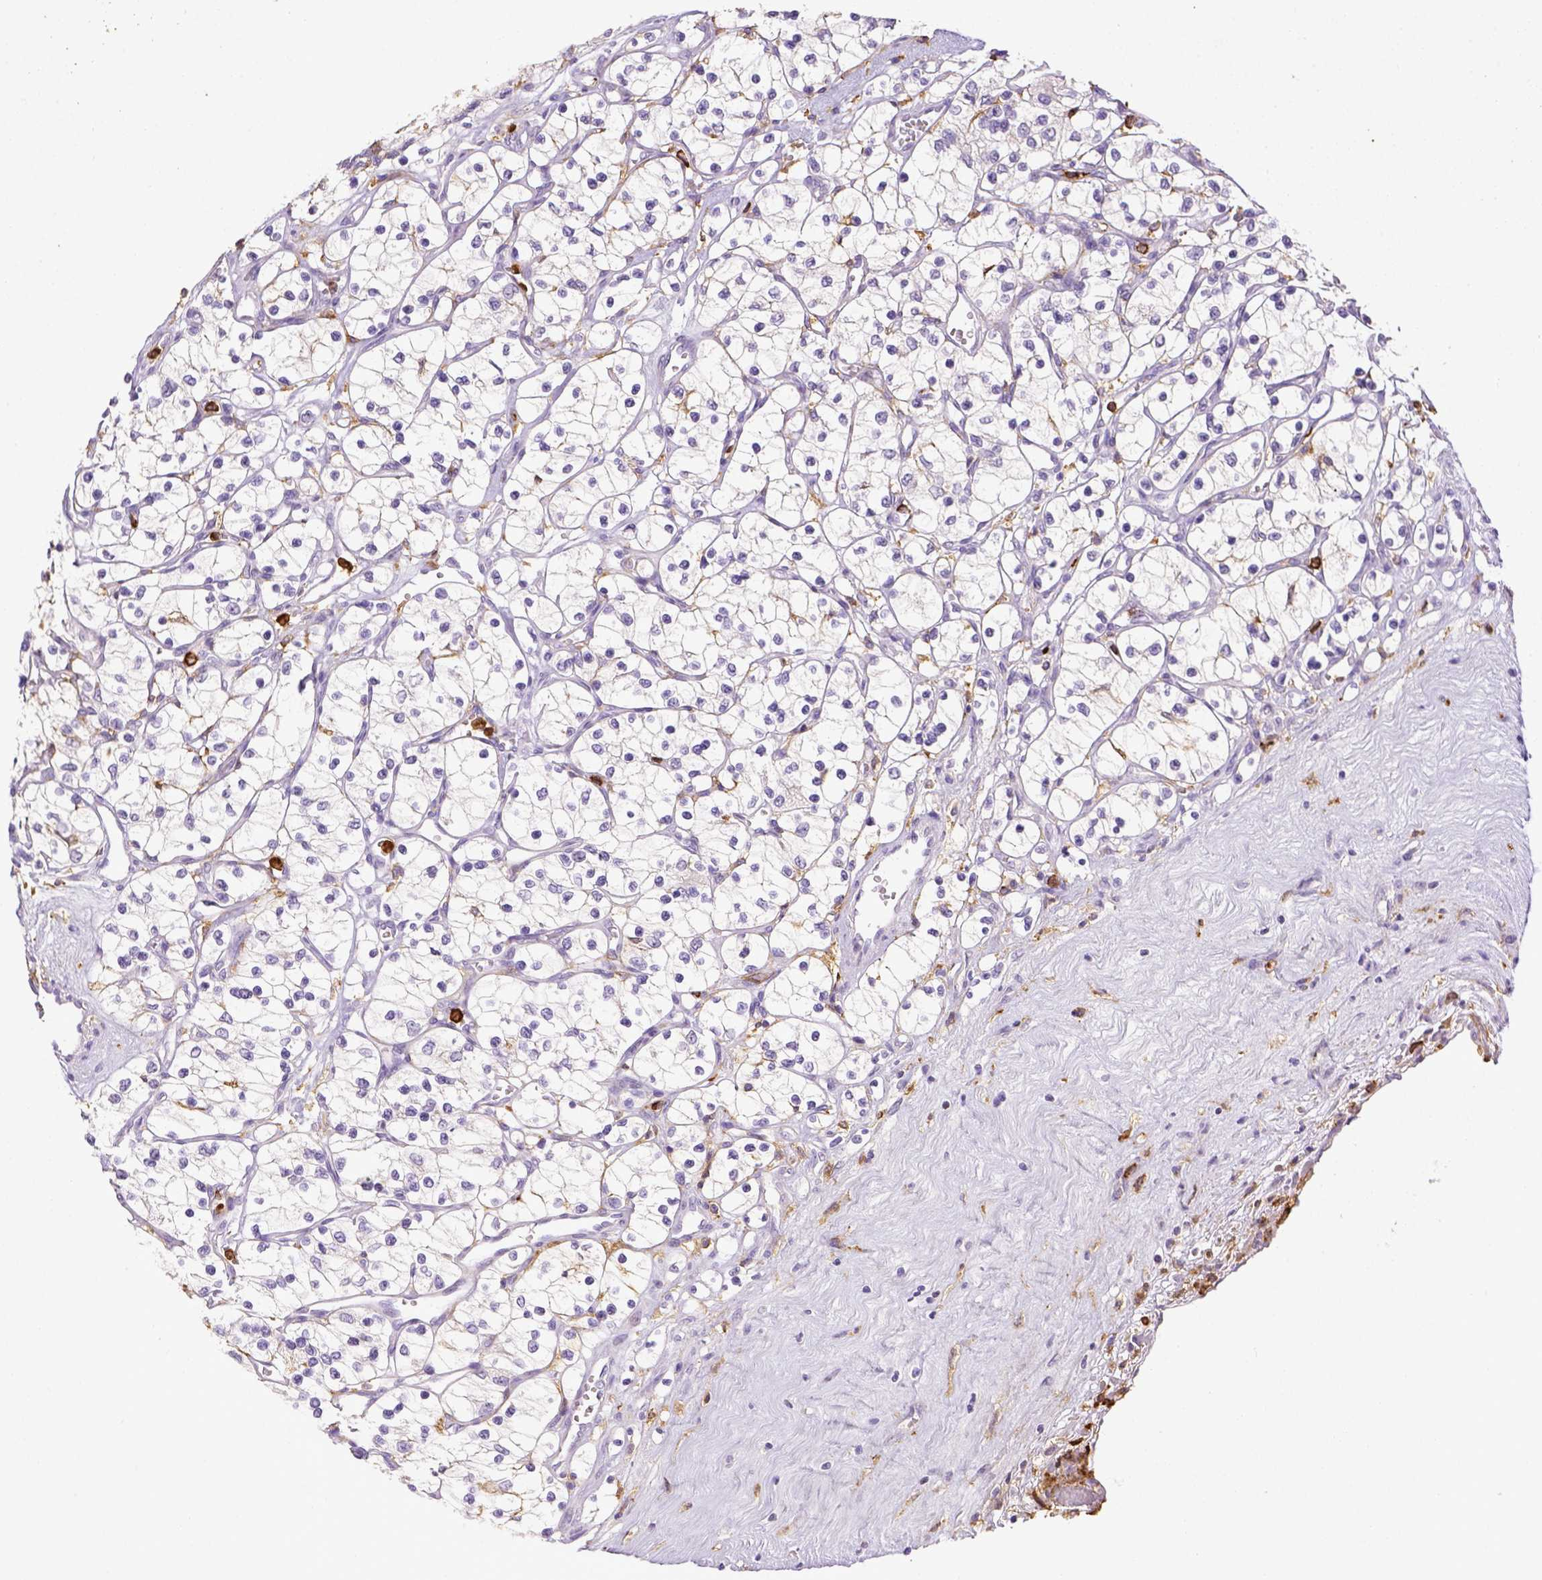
{"staining": {"intensity": "negative", "quantity": "none", "location": "none"}, "tissue": "renal cancer", "cell_type": "Tumor cells", "image_type": "cancer", "snomed": [{"axis": "morphology", "description": "Adenocarcinoma, NOS"}, {"axis": "topography", "description": "Kidney"}], "caption": "Immunohistochemistry image of neoplastic tissue: human renal adenocarcinoma stained with DAB reveals no significant protein staining in tumor cells. The staining is performed using DAB (3,3'-diaminobenzidine) brown chromogen with nuclei counter-stained in using hematoxylin.", "gene": "ITGAM", "patient": {"sex": "female", "age": 69}}